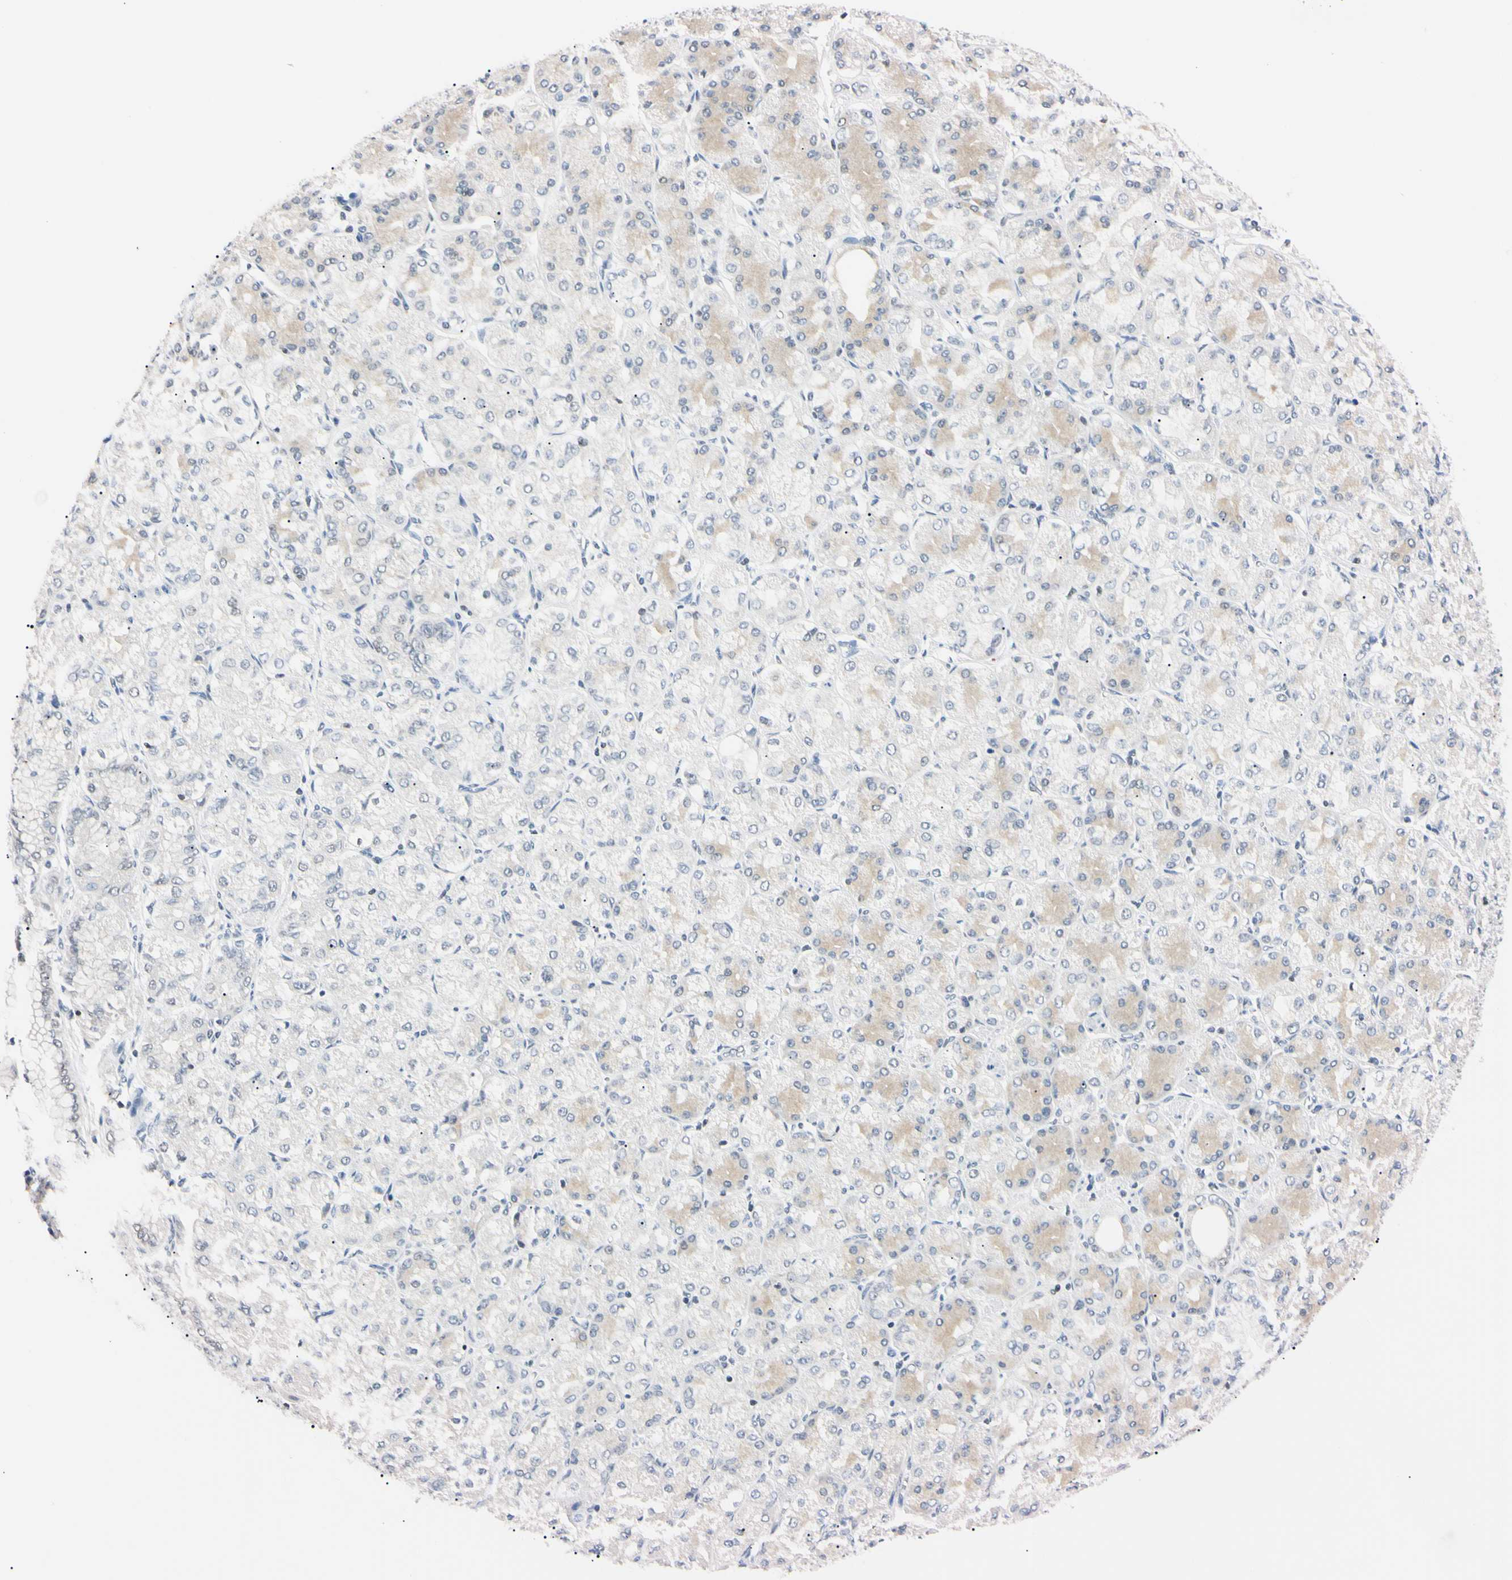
{"staining": {"intensity": "weak", "quantity": "<25%", "location": "cytoplasmic/membranous"}, "tissue": "stomach cancer", "cell_type": "Tumor cells", "image_type": "cancer", "snomed": [{"axis": "morphology", "description": "Normal tissue, NOS"}, {"axis": "morphology", "description": "Adenocarcinoma, NOS"}, {"axis": "morphology", "description": "Adenocarcinoma, High grade"}, {"axis": "topography", "description": "Stomach, upper"}, {"axis": "topography", "description": "Stomach"}], "caption": "DAB immunohistochemical staining of human stomach adenocarcinoma displays no significant expression in tumor cells. Brightfield microscopy of immunohistochemistry stained with DAB (brown) and hematoxylin (blue), captured at high magnification.", "gene": "C1orf174", "patient": {"sex": "female", "age": 65}}